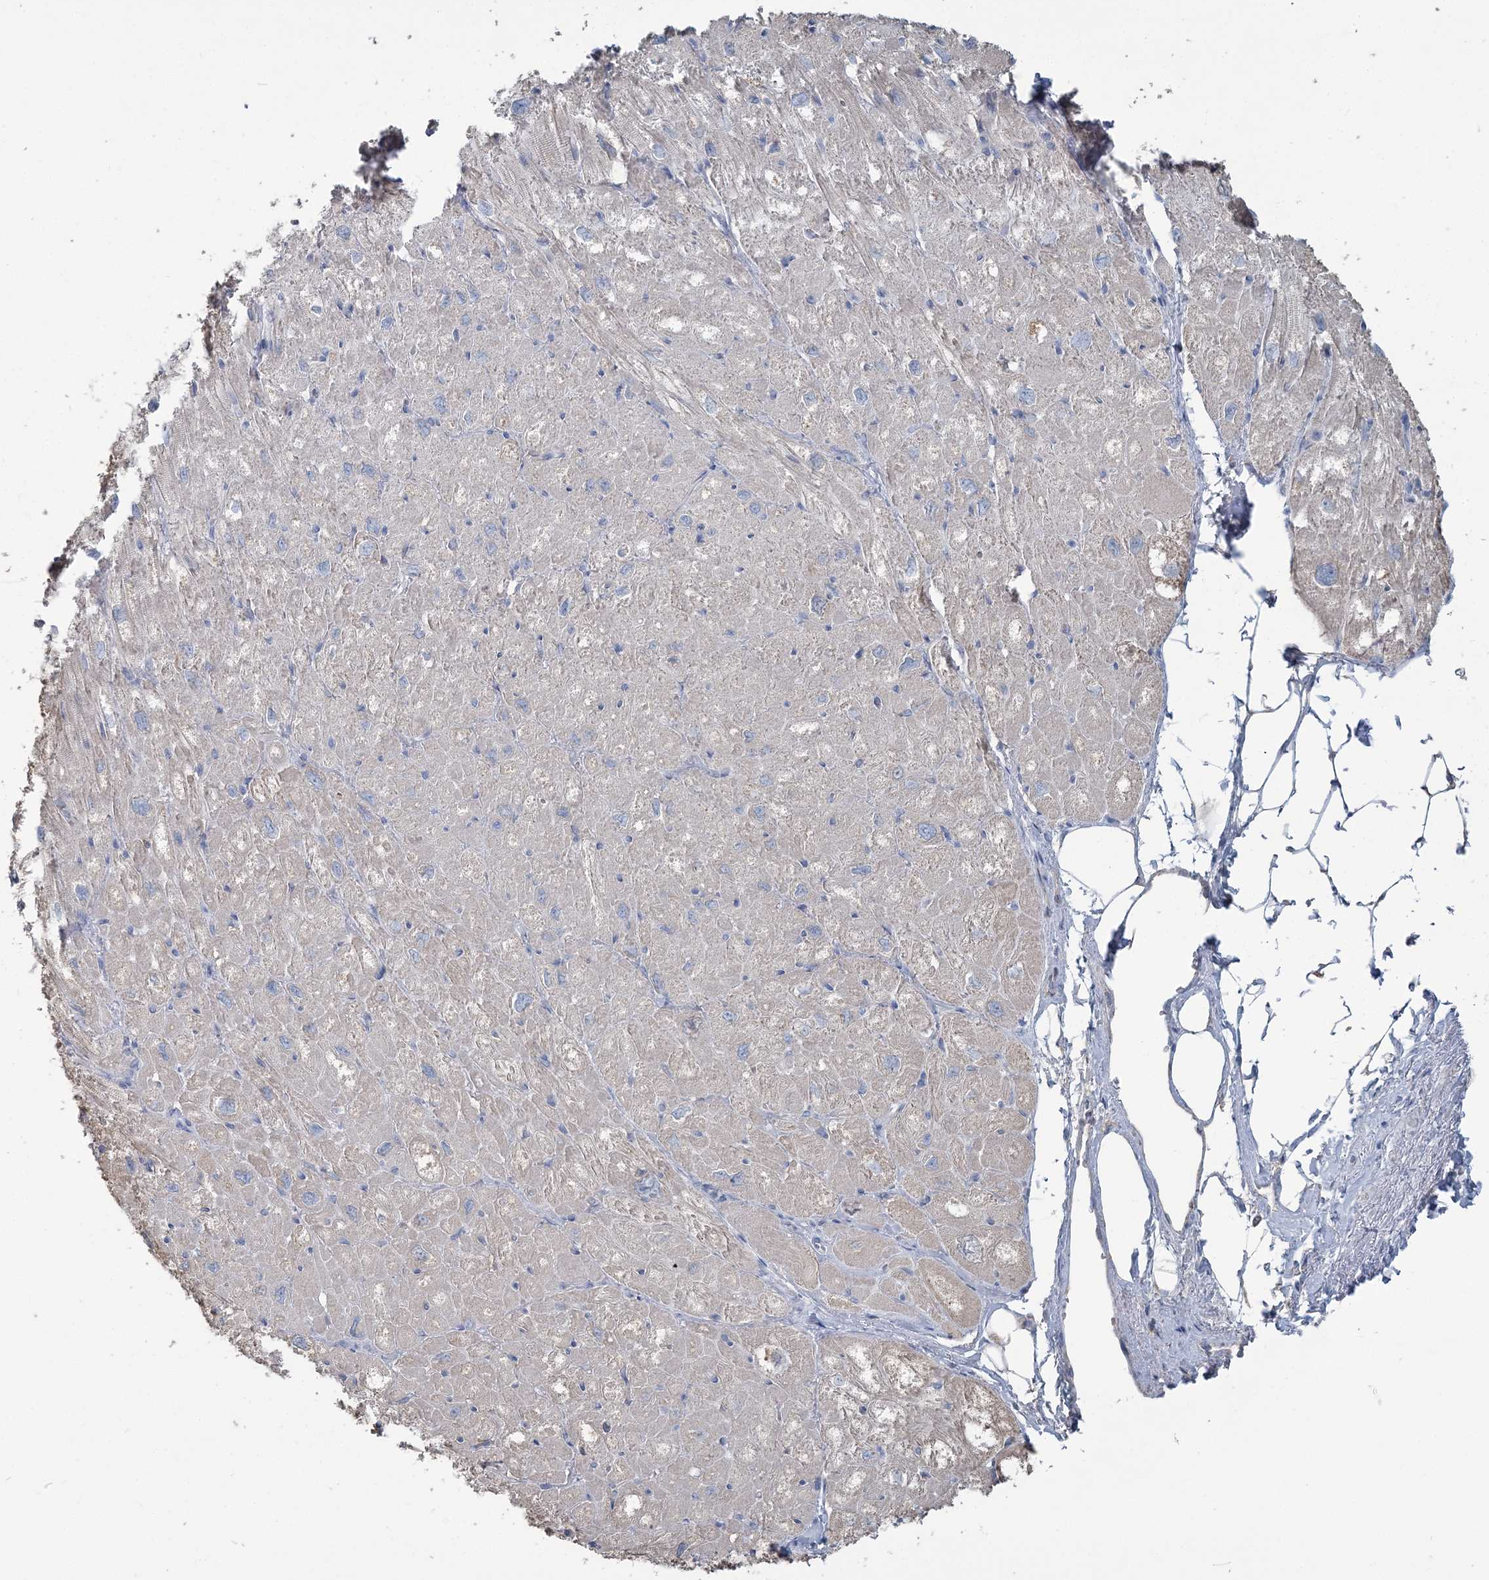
{"staining": {"intensity": "weak", "quantity": "25%-75%", "location": "cytoplasmic/membranous"}, "tissue": "heart muscle", "cell_type": "Cardiomyocytes", "image_type": "normal", "snomed": [{"axis": "morphology", "description": "Normal tissue, NOS"}, {"axis": "topography", "description": "Heart"}], "caption": "IHC of benign heart muscle reveals low levels of weak cytoplasmic/membranous expression in approximately 25%-75% of cardiomyocytes. (DAB (3,3'-diaminobenzidine) = brown stain, brightfield microscopy at high magnification).", "gene": "CMBL", "patient": {"sex": "male", "age": 50}}